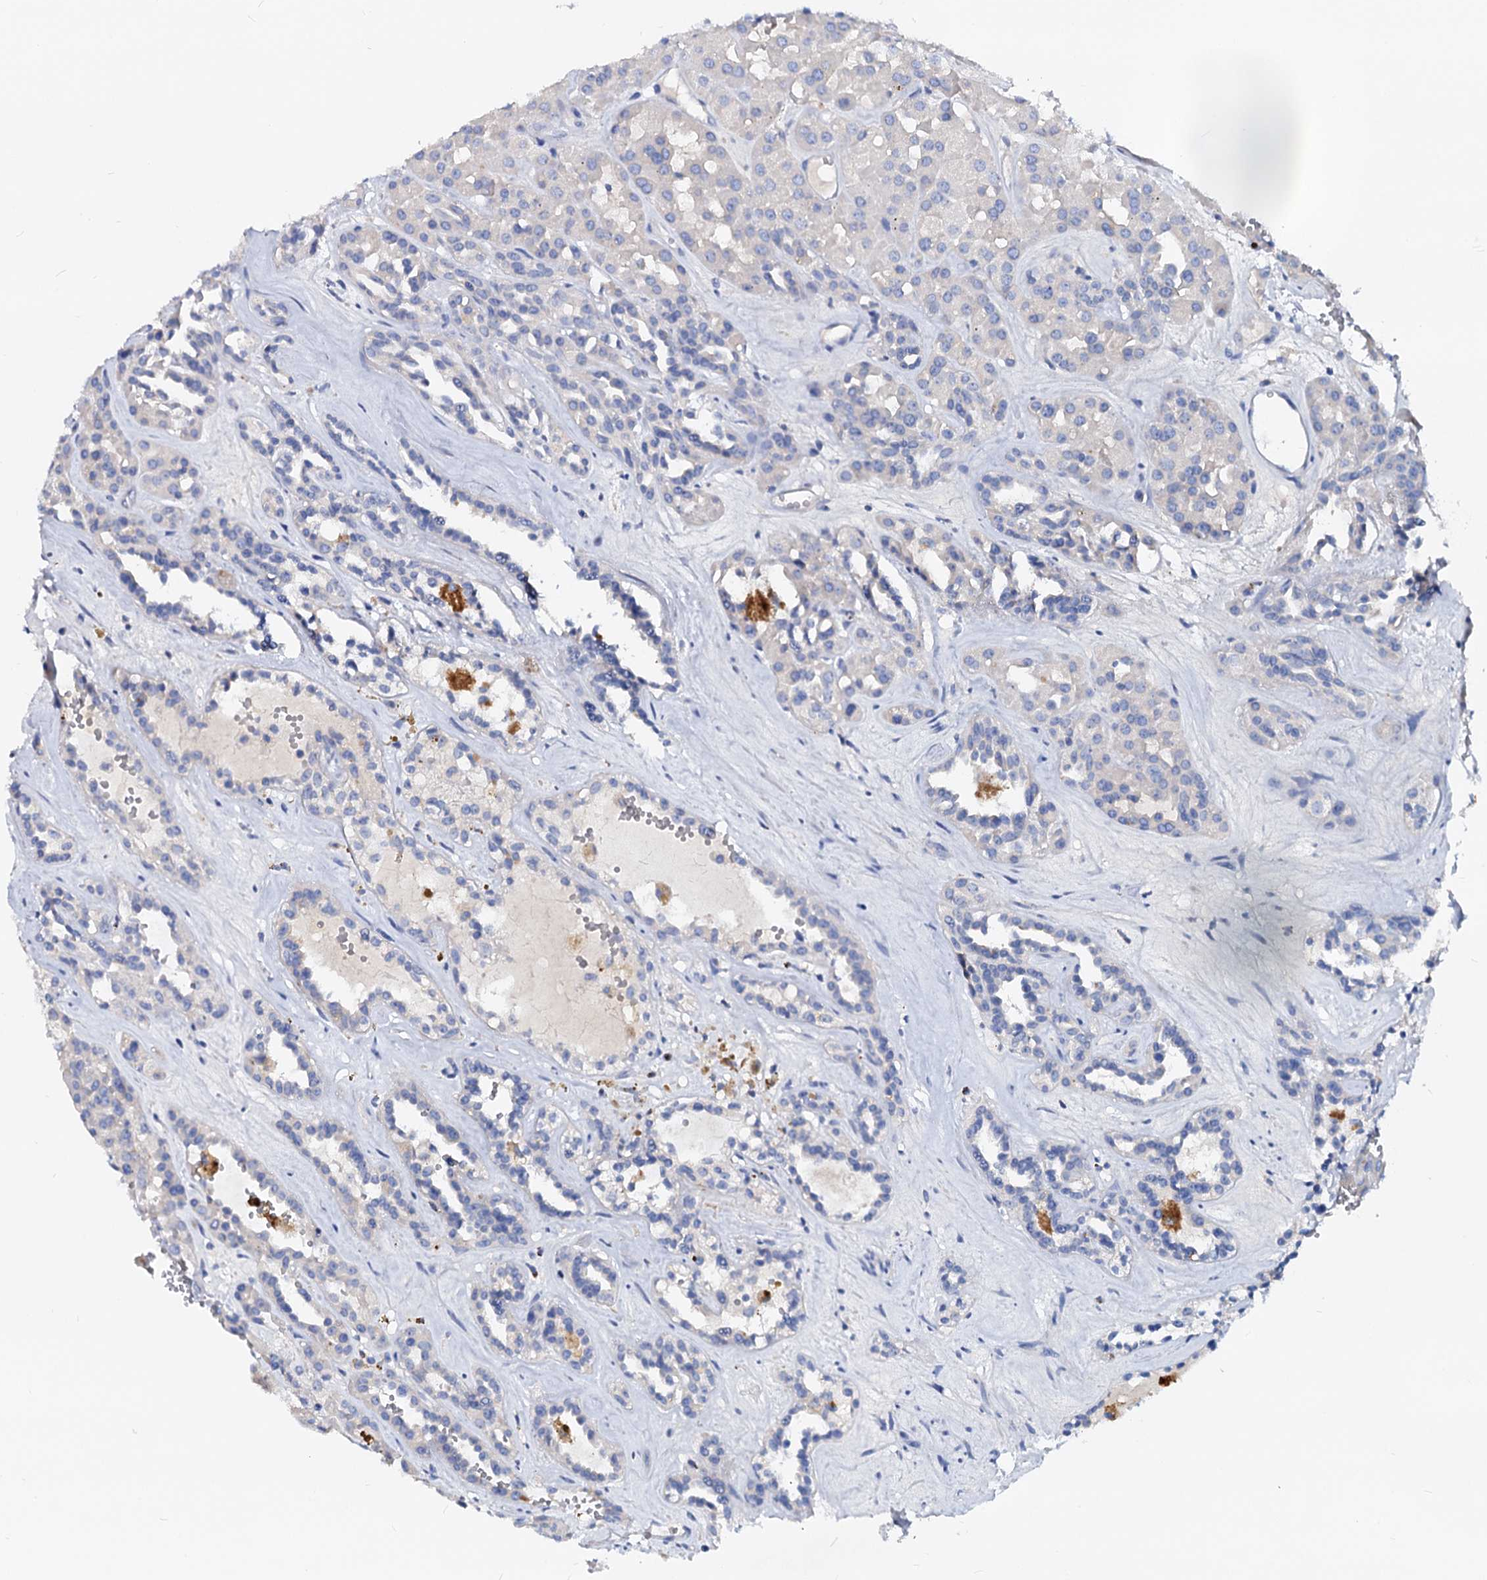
{"staining": {"intensity": "negative", "quantity": "none", "location": "none"}, "tissue": "renal cancer", "cell_type": "Tumor cells", "image_type": "cancer", "snomed": [{"axis": "morphology", "description": "Carcinoma, NOS"}, {"axis": "topography", "description": "Kidney"}], "caption": "A micrograph of human renal carcinoma is negative for staining in tumor cells.", "gene": "DYDC2", "patient": {"sex": "female", "age": 75}}